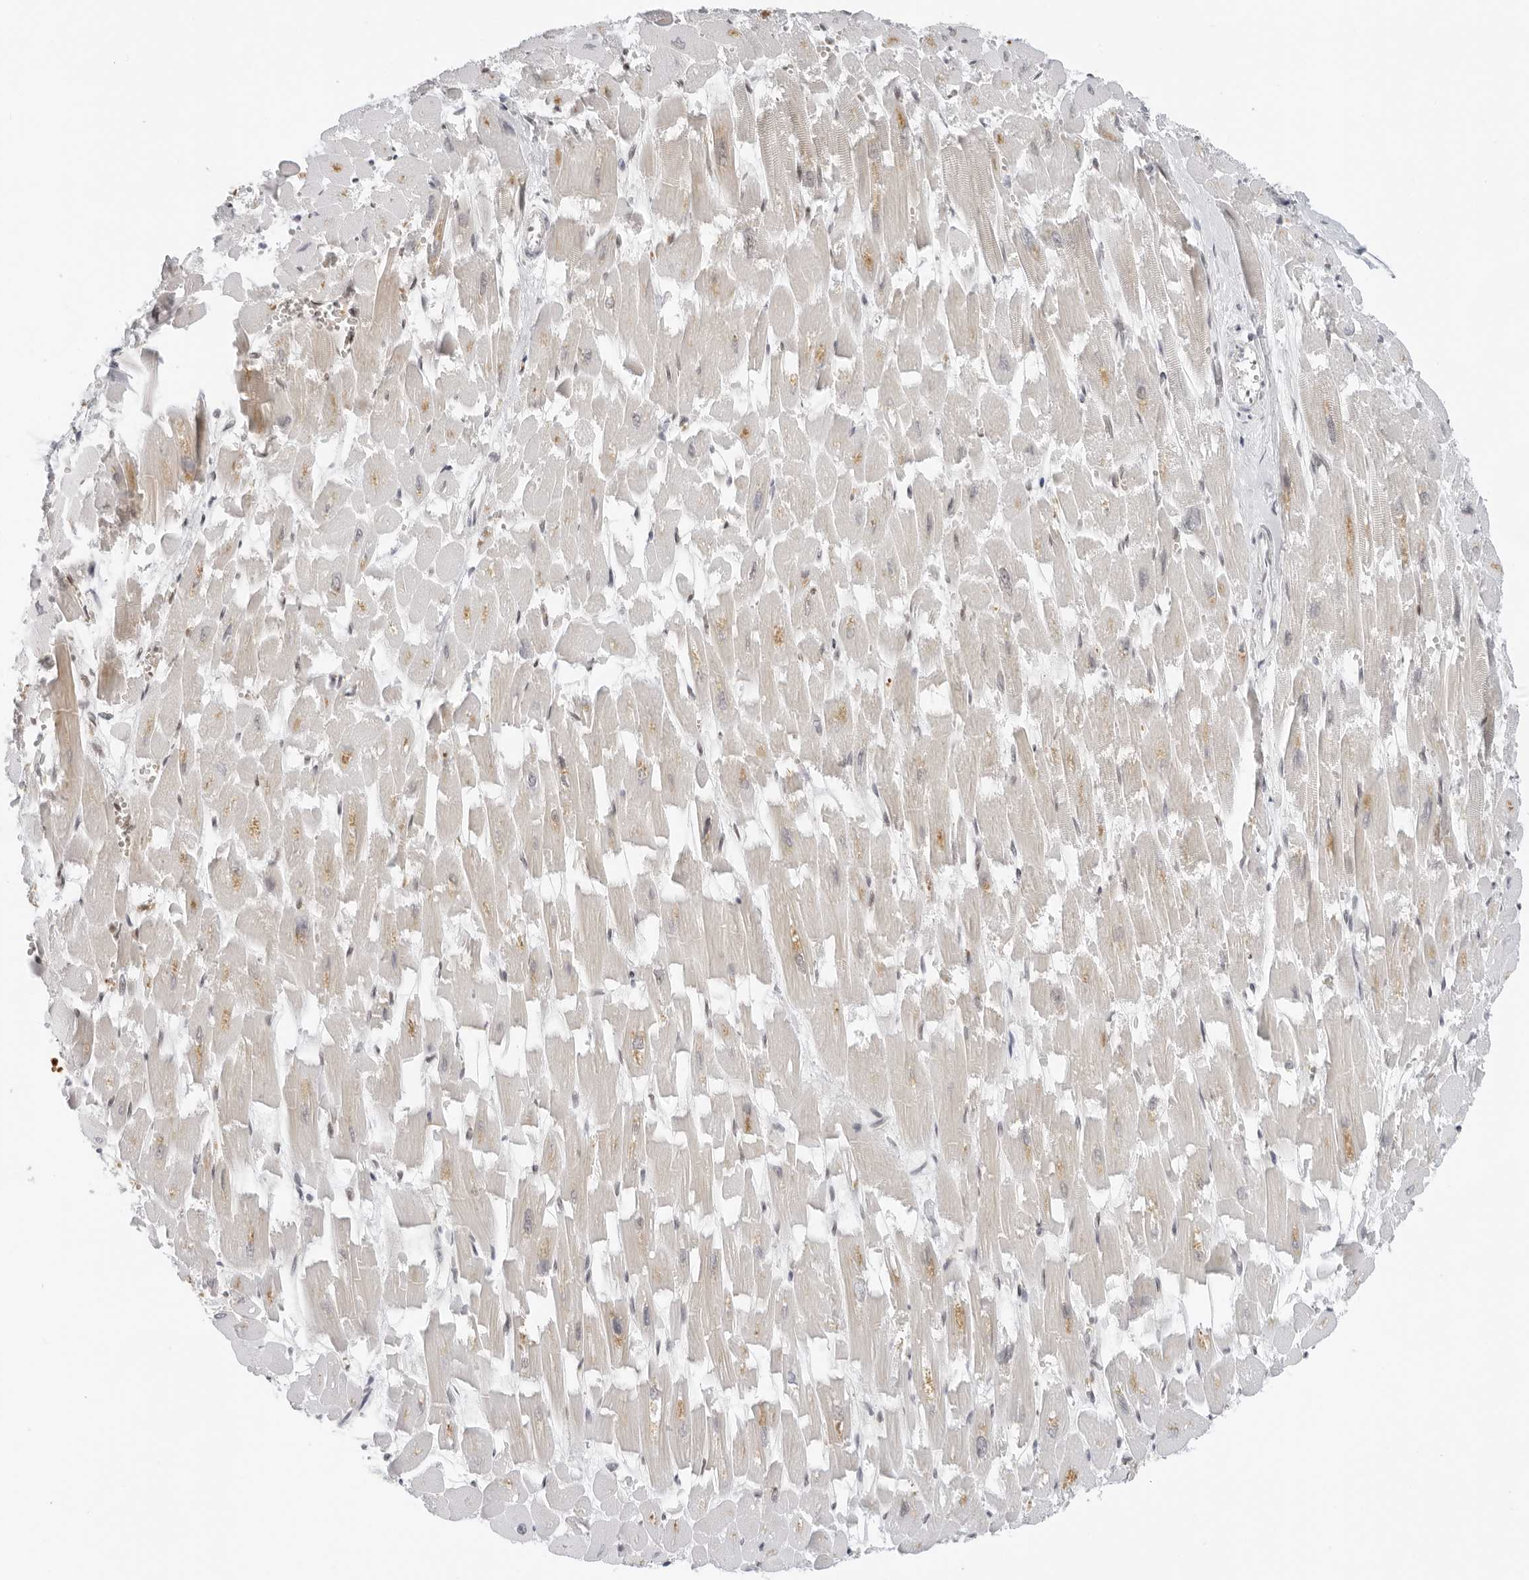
{"staining": {"intensity": "negative", "quantity": "none", "location": "none"}, "tissue": "heart muscle", "cell_type": "Cardiomyocytes", "image_type": "normal", "snomed": [{"axis": "morphology", "description": "Normal tissue, NOS"}, {"axis": "topography", "description": "Heart"}], "caption": "A high-resolution image shows immunohistochemistry staining of normal heart muscle, which displays no significant staining in cardiomyocytes.", "gene": "TOX4", "patient": {"sex": "male", "age": 54}}